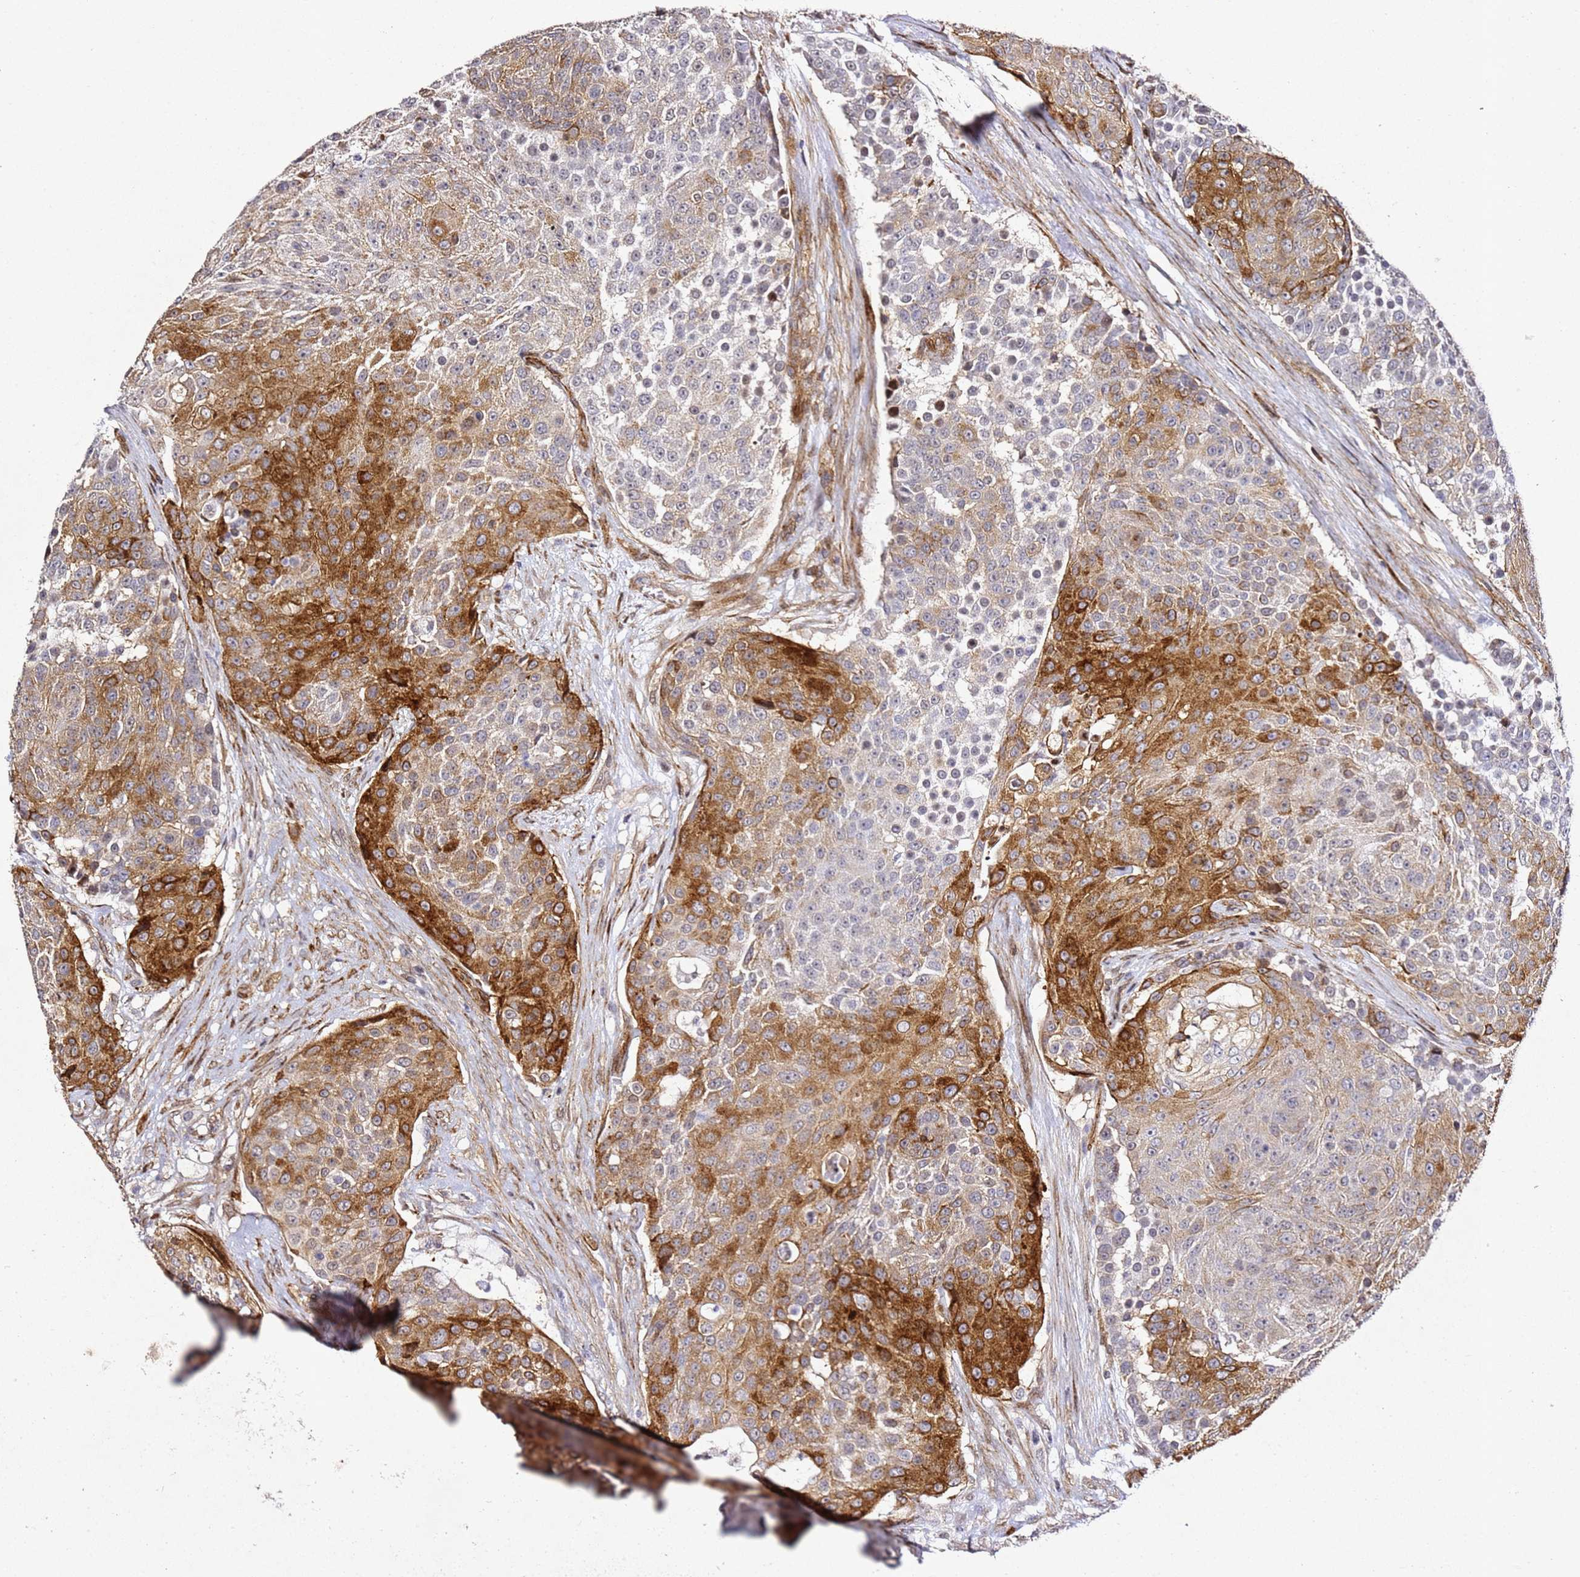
{"staining": {"intensity": "strong", "quantity": "<25%", "location": "cytoplasmic/membranous"}, "tissue": "urothelial cancer", "cell_type": "Tumor cells", "image_type": "cancer", "snomed": [{"axis": "morphology", "description": "Urothelial carcinoma, High grade"}, {"axis": "topography", "description": "Urinary bladder"}], "caption": "Immunohistochemical staining of human urothelial cancer shows medium levels of strong cytoplasmic/membranous expression in about <25% of tumor cells.", "gene": "ZNF296", "patient": {"sex": "female", "age": 63}}